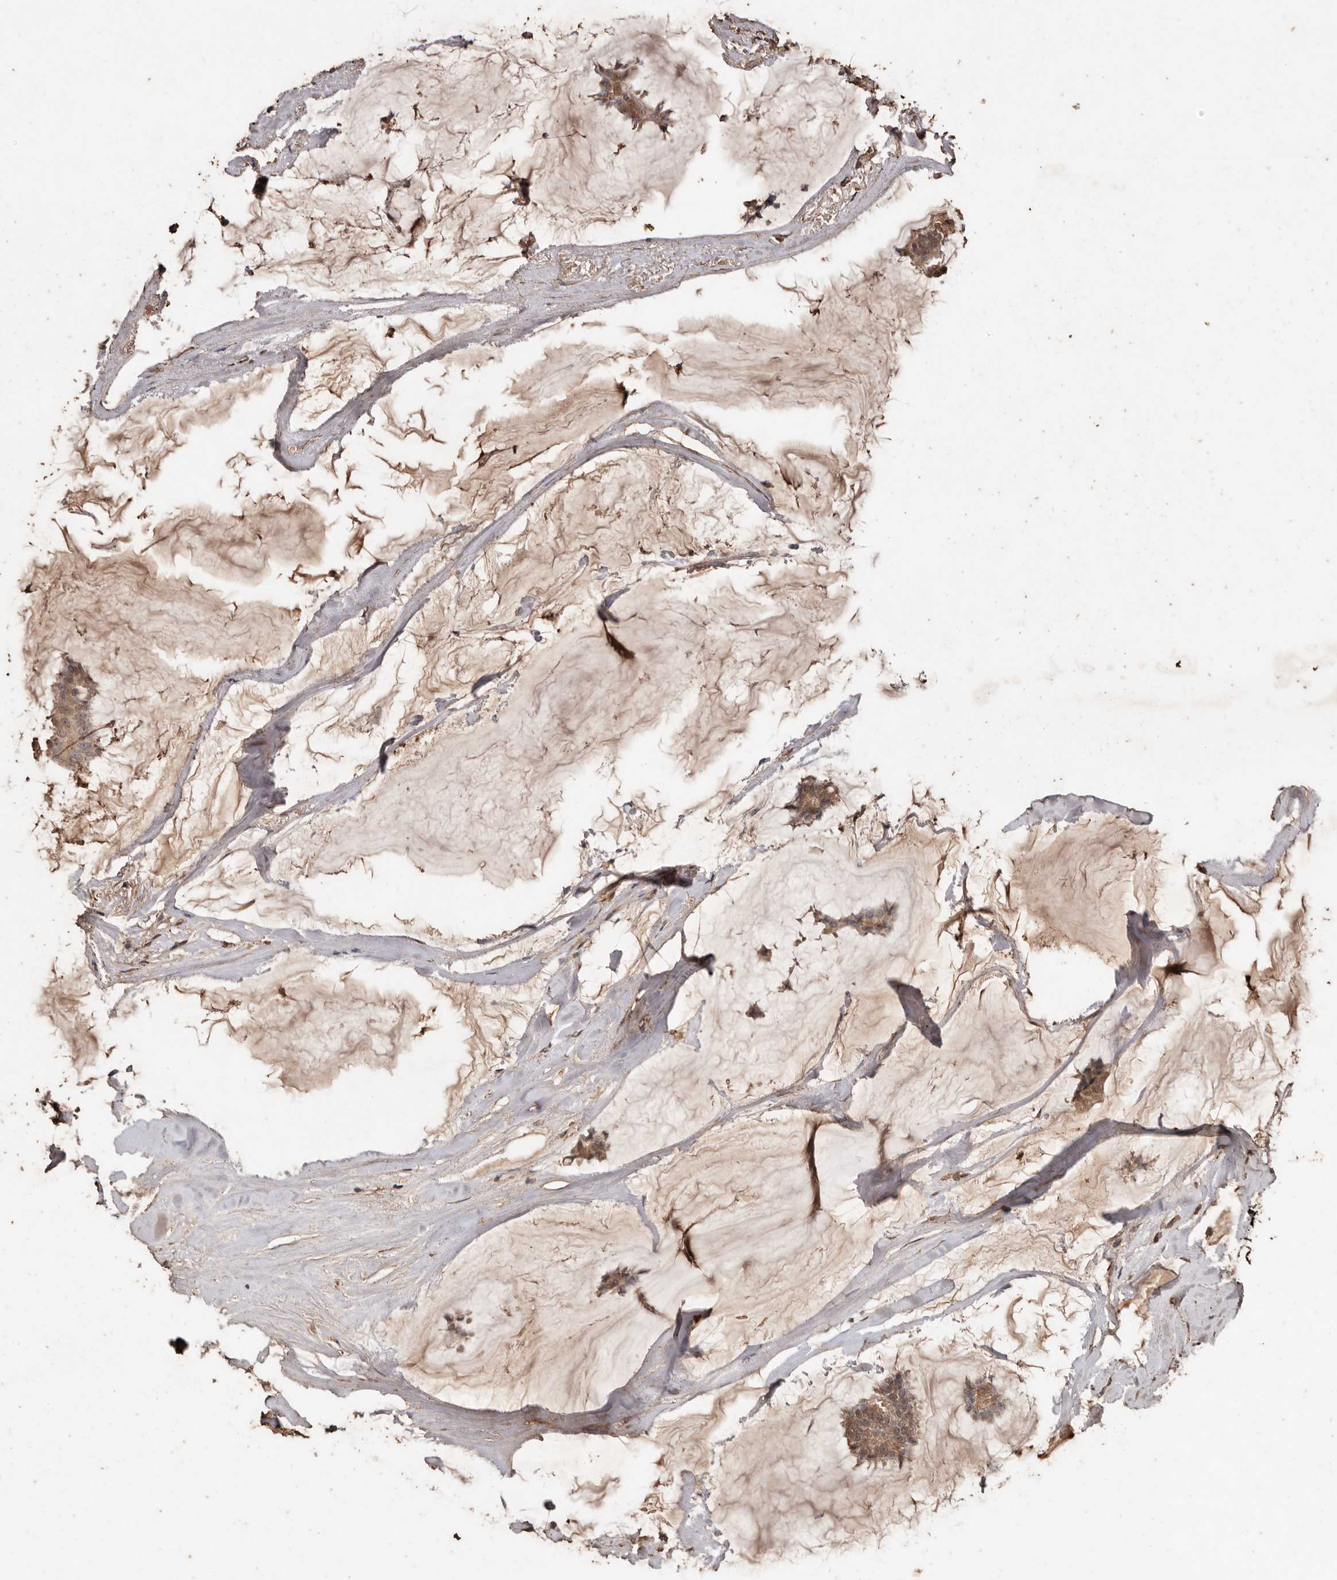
{"staining": {"intensity": "moderate", "quantity": ">75%", "location": "cytoplasmic/membranous,nuclear"}, "tissue": "breast cancer", "cell_type": "Tumor cells", "image_type": "cancer", "snomed": [{"axis": "morphology", "description": "Duct carcinoma"}, {"axis": "topography", "description": "Breast"}], "caption": "Moderate cytoplasmic/membranous and nuclear protein expression is present in about >75% of tumor cells in breast cancer (infiltrating ductal carcinoma). The protein is stained brown, and the nuclei are stained in blue (DAB IHC with brightfield microscopy, high magnification).", "gene": "PKDCC", "patient": {"sex": "female", "age": 93}}